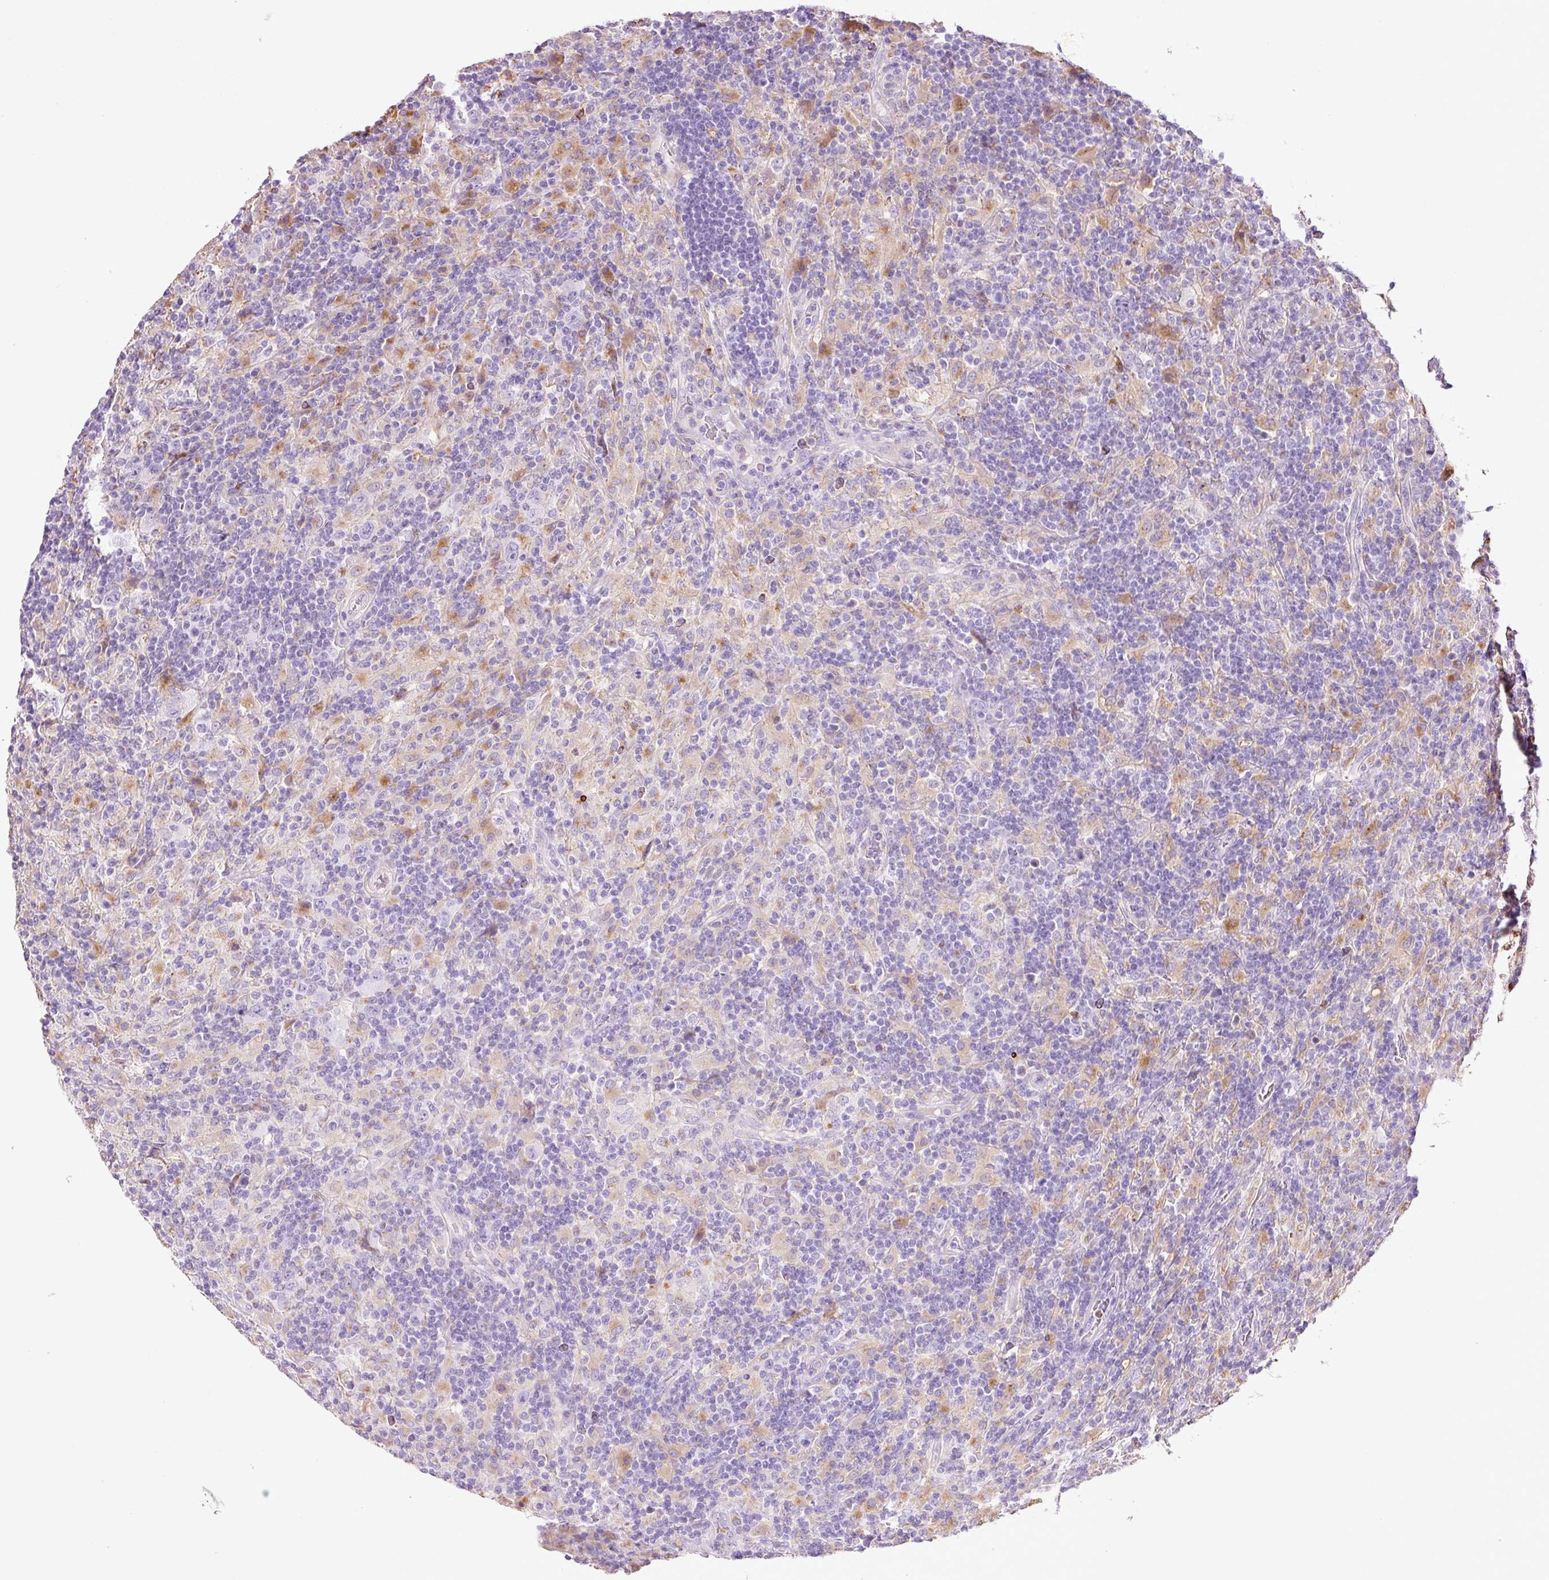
{"staining": {"intensity": "negative", "quantity": "none", "location": "none"}, "tissue": "lymphoma", "cell_type": "Tumor cells", "image_type": "cancer", "snomed": [{"axis": "morphology", "description": "Hodgkin's disease, NOS"}, {"axis": "topography", "description": "Lymph node"}], "caption": "A micrograph of human Hodgkin's disease is negative for staining in tumor cells.", "gene": "TMC8", "patient": {"sex": "male", "age": 70}}